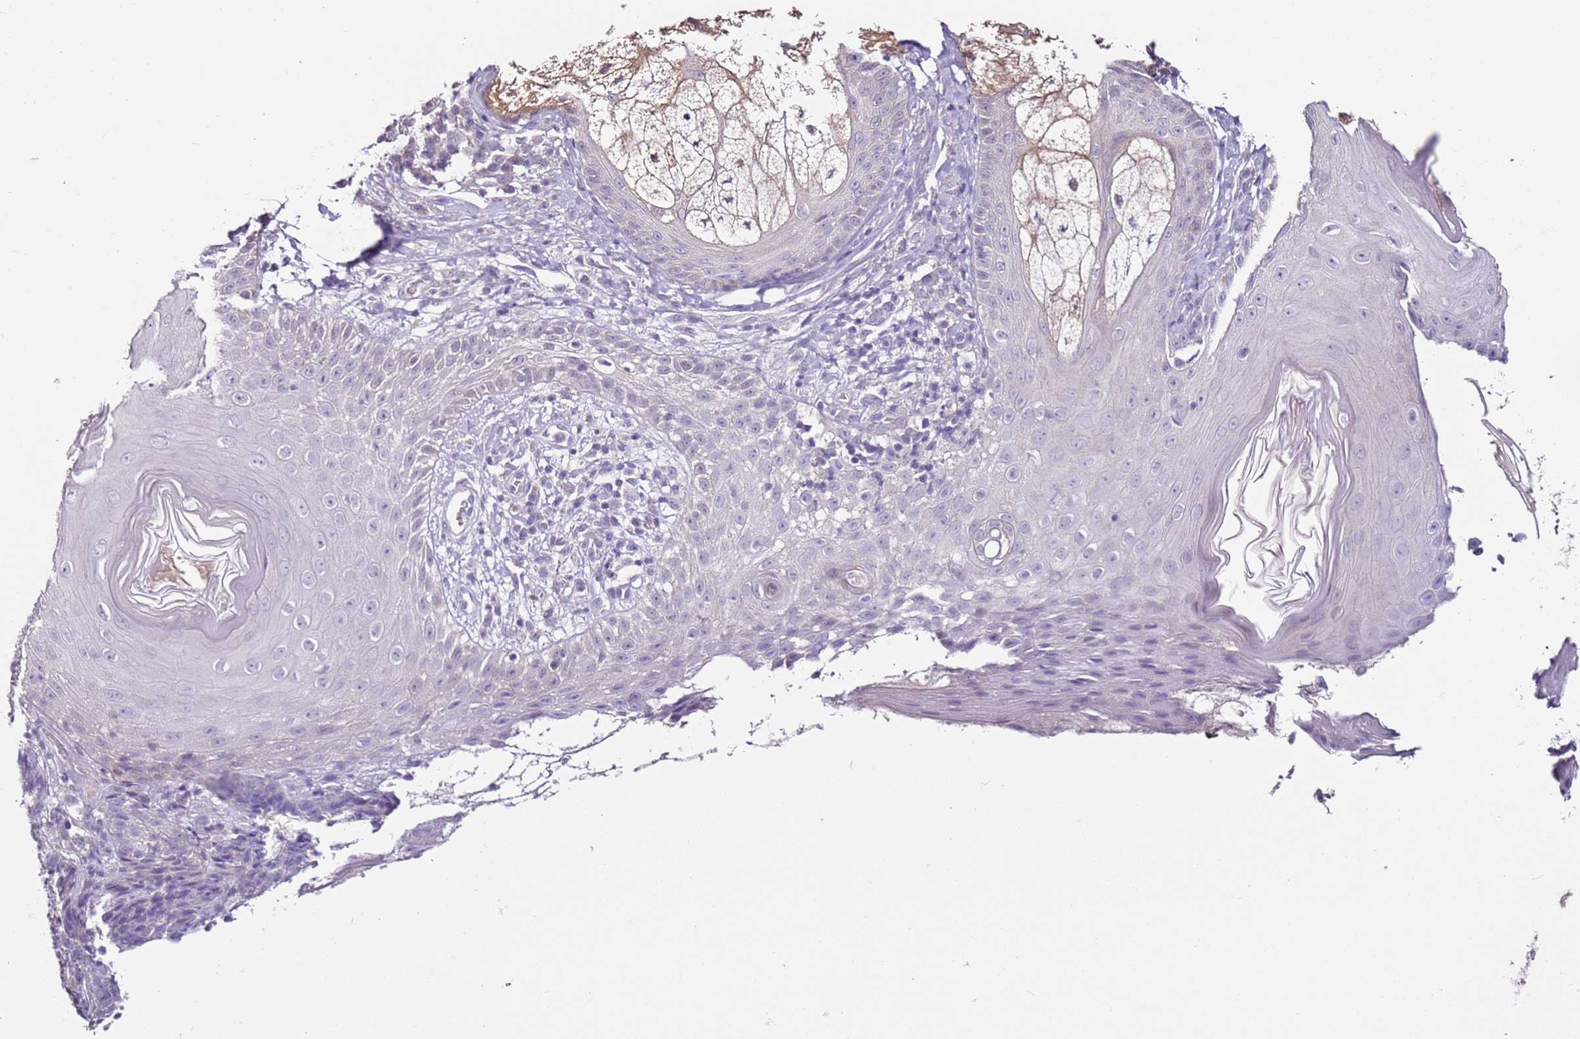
{"staining": {"intensity": "negative", "quantity": "none", "location": "none"}, "tissue": "skin cancer", "cell_type": "Tumor cells", "image_type": "cancer", "snomed": [{"axis": "morphology", "description": "Basal cell carcinoma"}, {"axis": "topography", "description": "Skin"}], "caption": "Immunohistochemistry (IHC) histopathology image of skin basal cell carcinoma stained for a protein (brown), which demonstrates no positivity in tumor cells.", "gene": "MDH1", "patient": {"sex": "male", "age": 88}}